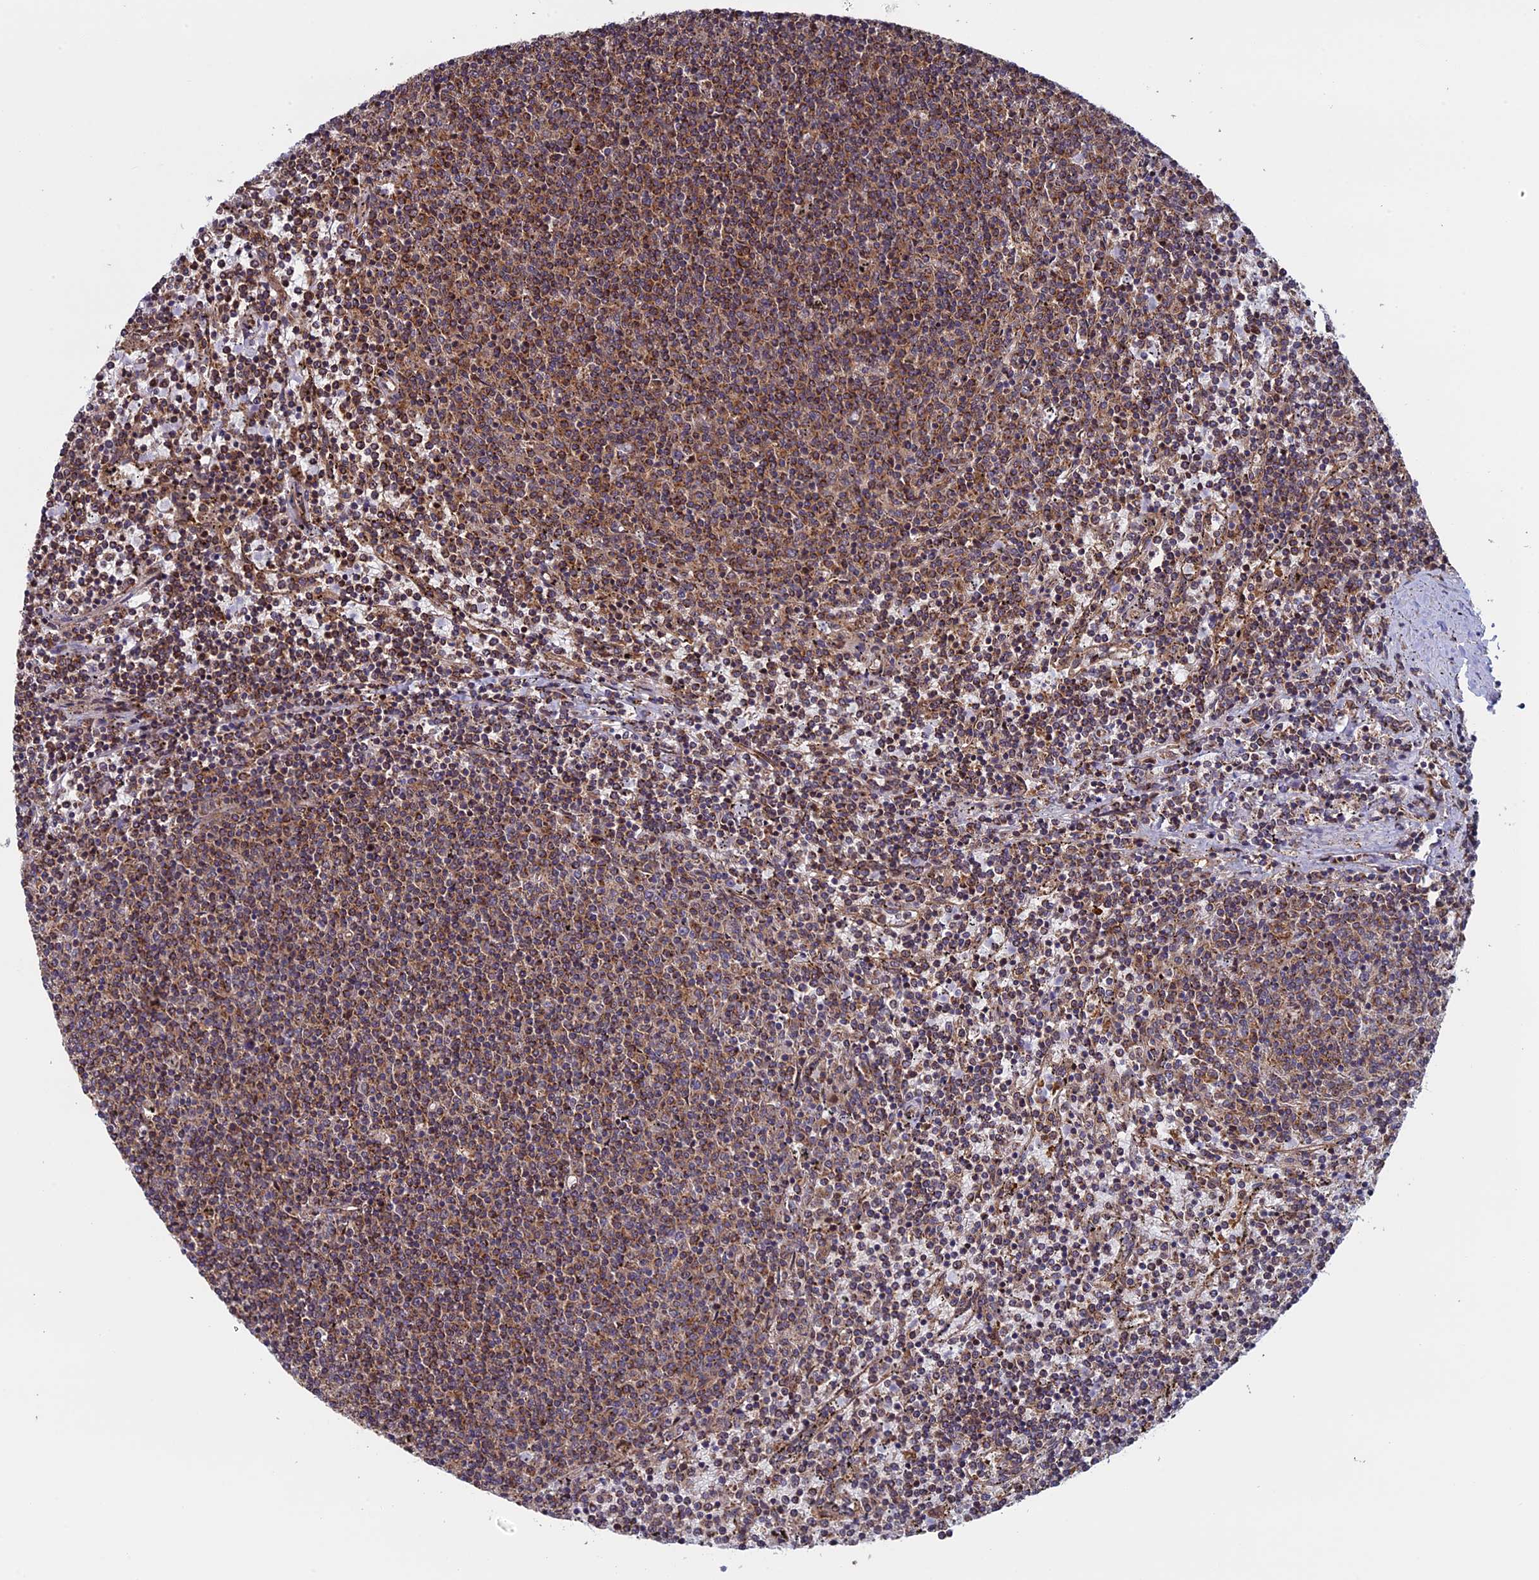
{"staining": {"intensity": "moderate", "quantity": ">75%", "location": "cytoplasmic/membranous"}, "tissue": "lymphoma", "cell_type": "Tumor cells", "image_type": "cancer", "snomed": [{"axis": "morphology", "description": "Malignant lymphoma, non-Hodgkin's type, Low grade"}, {"axis": "topography", "description": "Spleen"}], "caption": "Immunohistochemical staining of human low-grade malignant lymphoma, non-Hodgkin's type exhibits medium levels of moderate cytoplasmic/membranous protein expression in about >75% of tumor cells.", "gene": "CCDC8", "patient": {"sex": "female", "age": 50}}